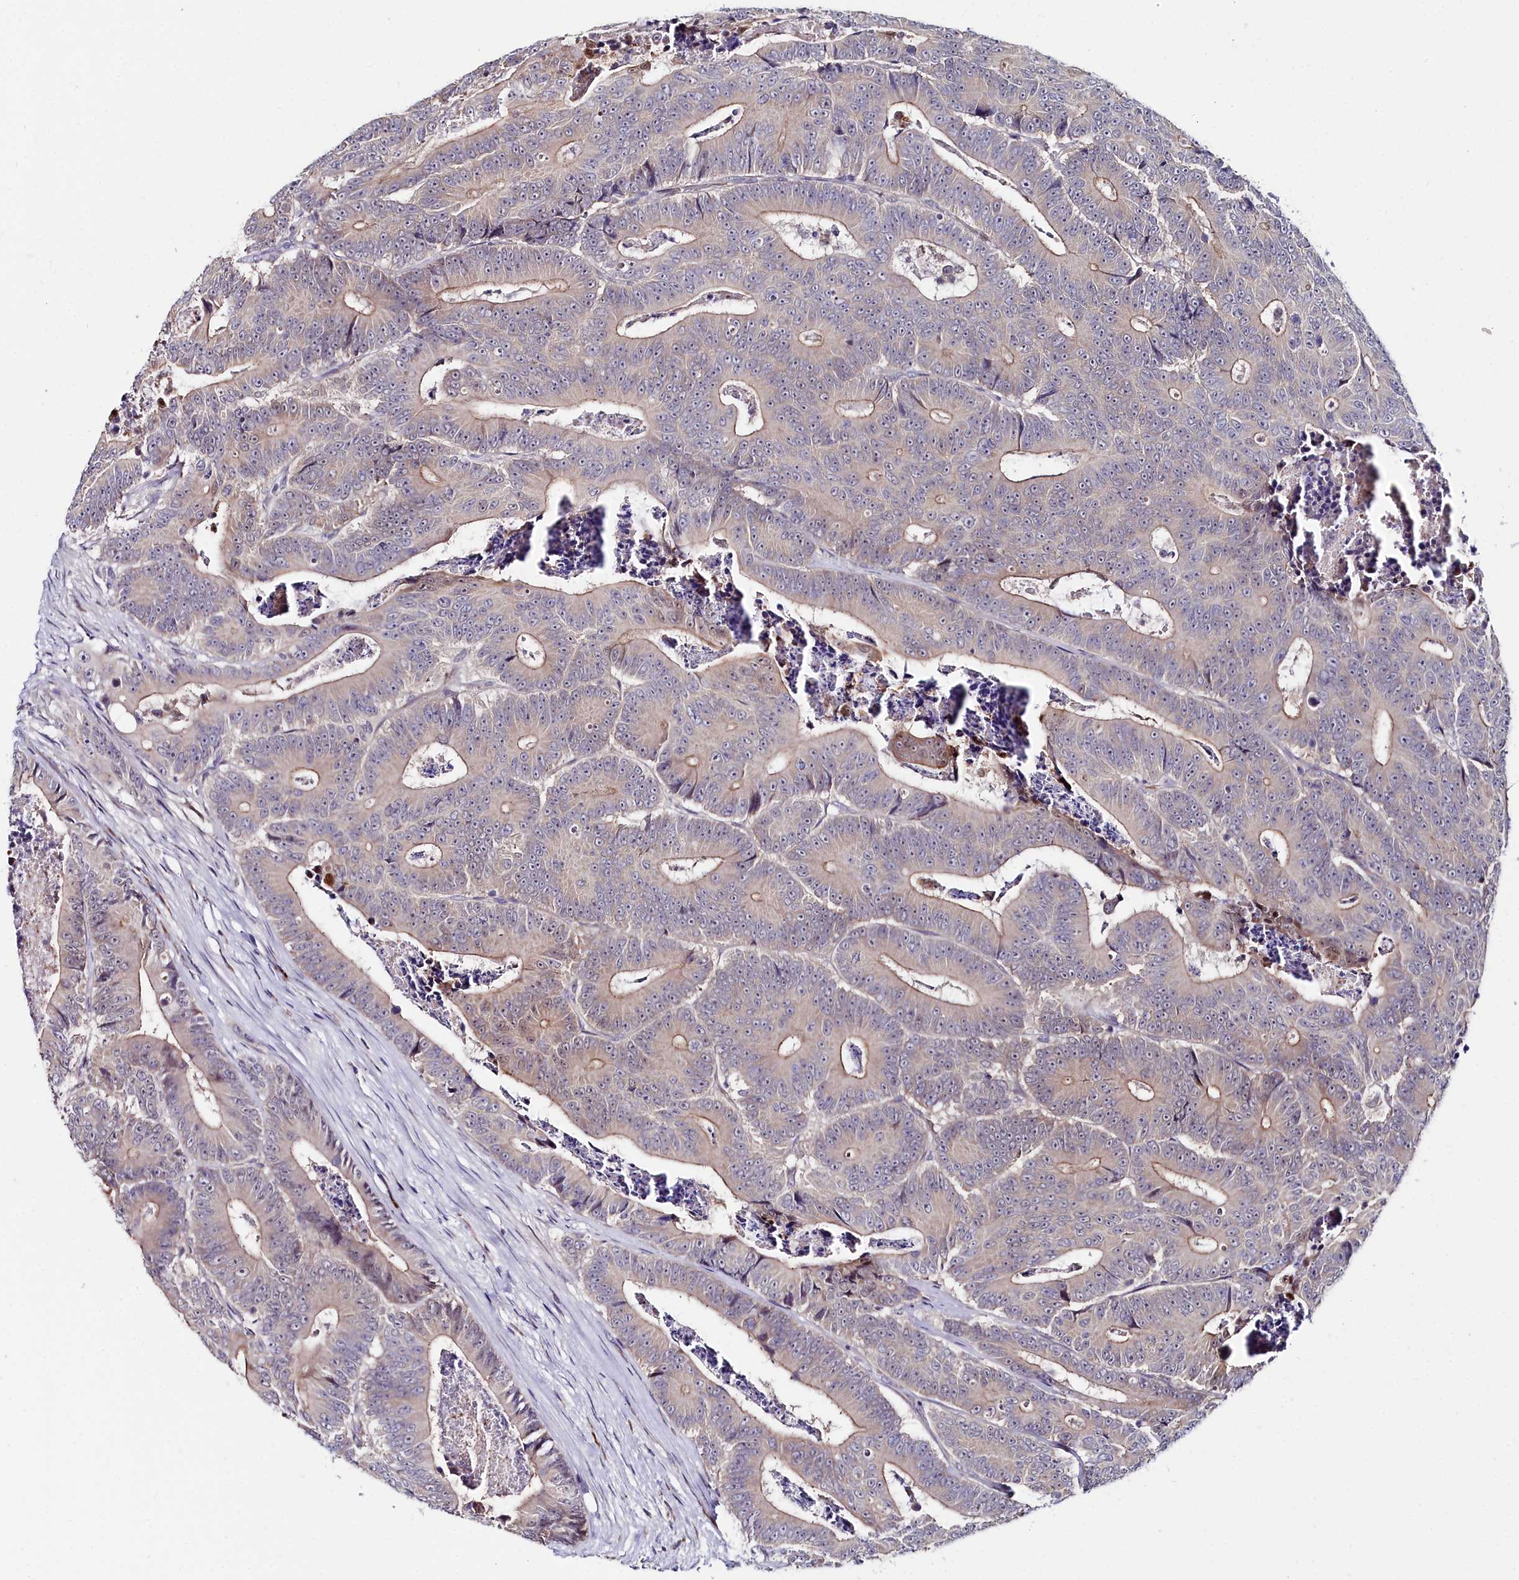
{"staining": {"intensity": "moderate", "quantity": "<25%", "location": "cytoplasmic/membranous"}, "tissue": "colorectal cancer", "cell_type": "Tumor cells", "image_type": "cancer", "snomed": [{"axis": "morphology", "description": "Adenocarcinoma, NOS"}, {"axis": "topography", "description": "Colon"}], "caption": "IHC (DAB (3,3'-diaminobenzidine)) staining of colorectal cancer reveals moderate cytoplasmic/membranous protein expression in about <25% of tumor cells.", "gene": "KCTD18", "patient": {"sex": "male", "age": 83}}